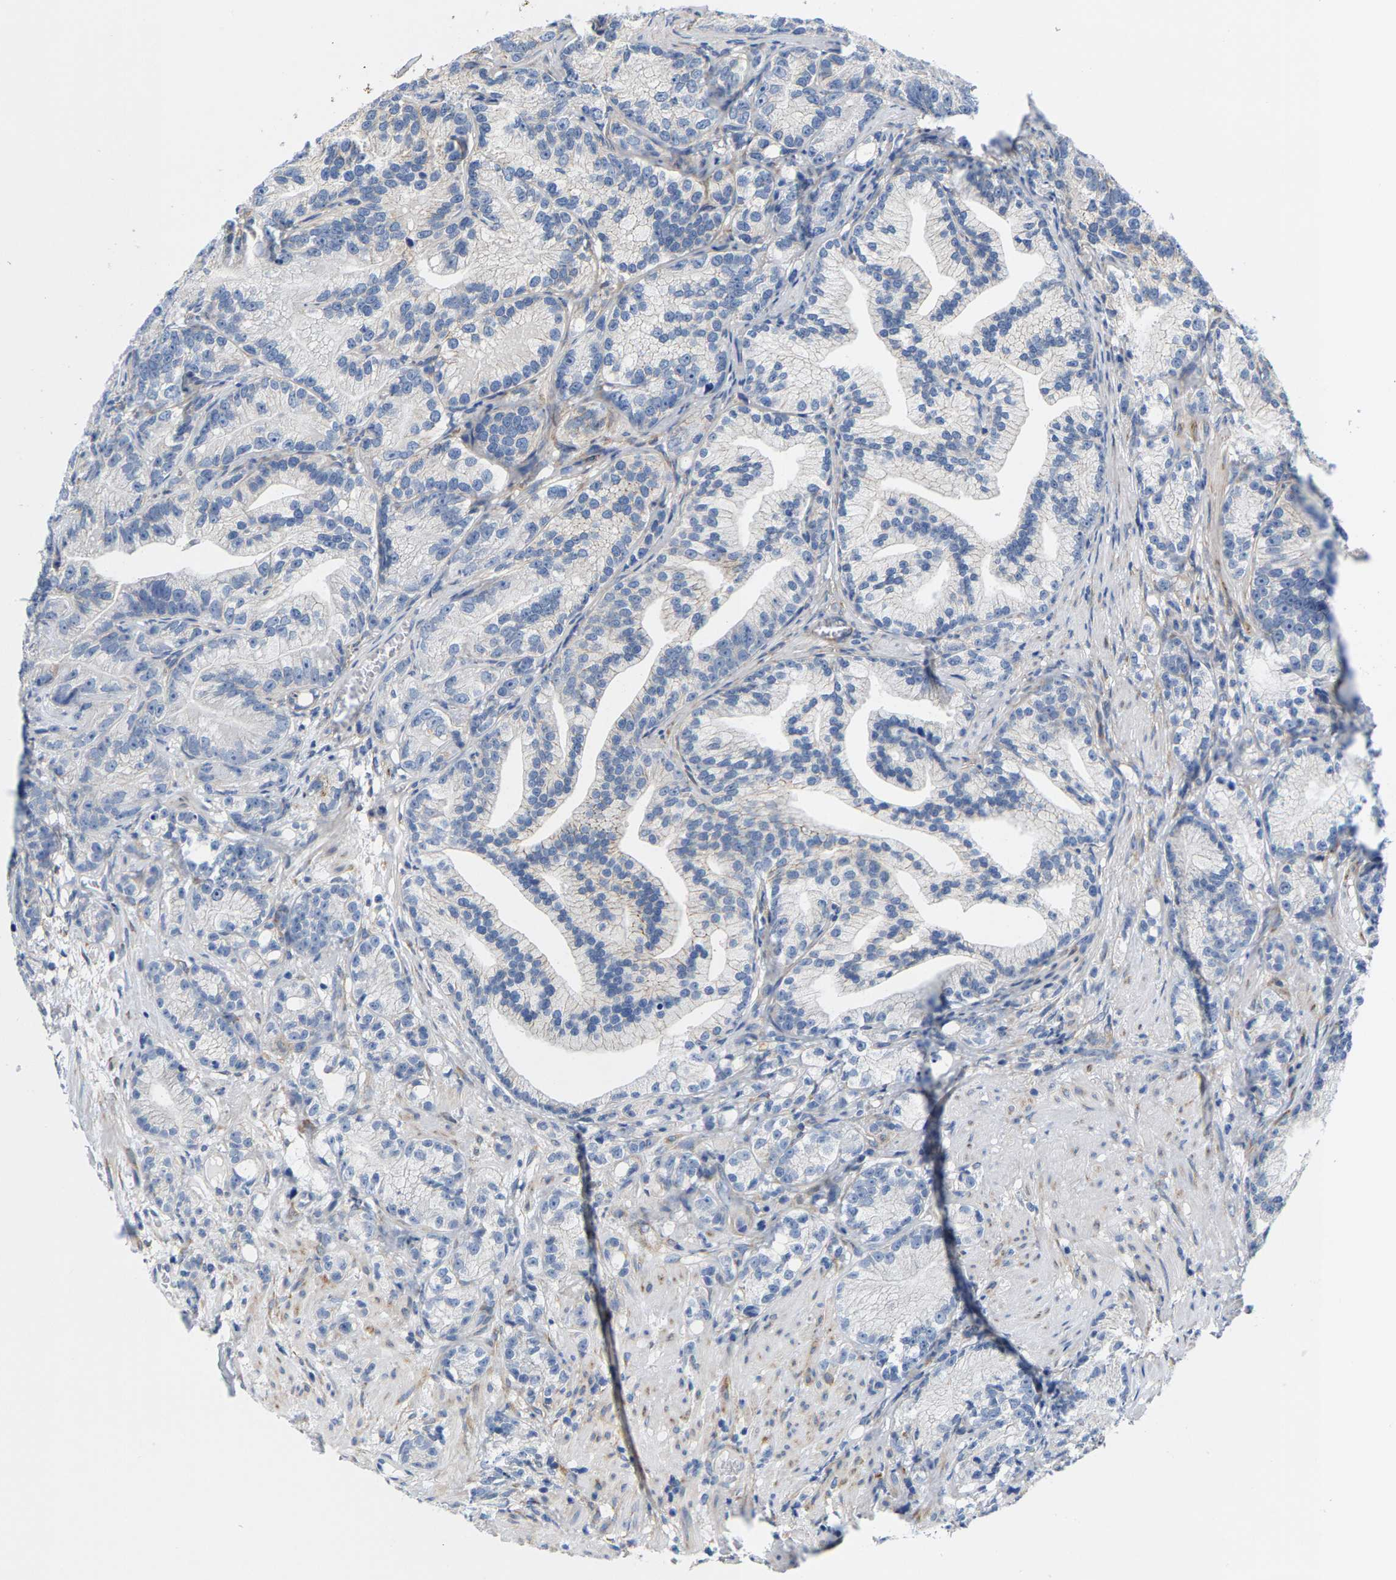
{"staining": {"intensity": "negative", "quantity": "none", "location": "none"}, "tissue": "prostate cancer", "cell_type": "Tumor cells", "image_type": "cancer", "snomed": [{"axis": "morphology", "description": "Adenocarcinoma, Low grade"}, {"axis": "topography", "description": "Prostate"}], "caption": "Tumor cells are negative for protein expression in human prostate cancer (low-grade adenocarcinoma). Nuclei are stained in blue.", "gene": "DSCAM", "patient": {"sex": "male", "age": 89}}